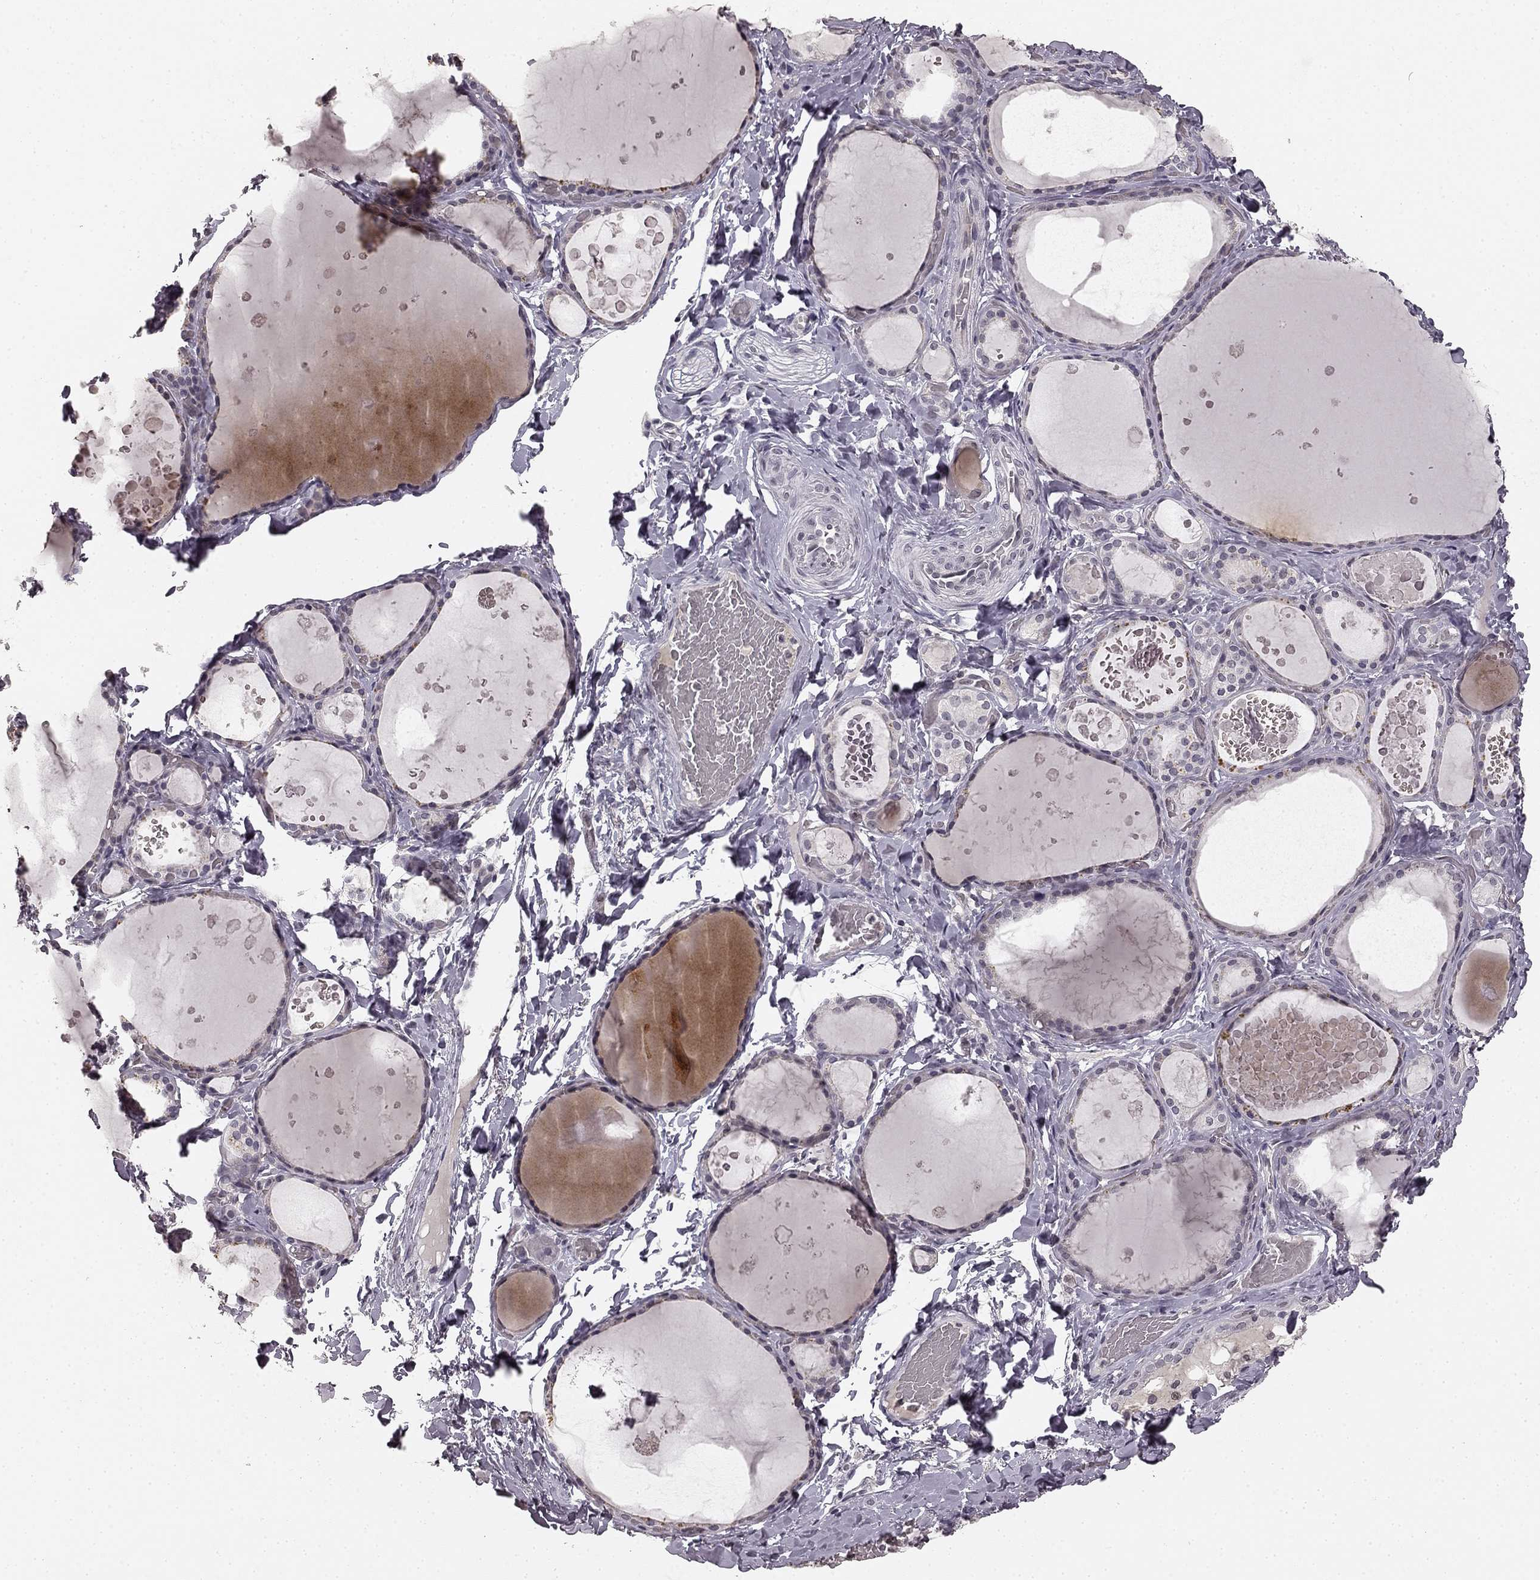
{"staining": {"intensity": "negative", "quantity": "none", "location": "none"}, "tissue": "thyroid gland", "cell_type": "Glandular cells", "image_type": "normal", "snomed": [{"axis": "morphology", "description": "Normal tissue, NOS"}, {"axis": "topography", "description": "Thyroid gland"}], "caption": "This is a micrograph of immunohistochemistry staining of normal thyroid gland, which shows no positivity in glandular cells.", "gene": "HCN4", "patient": {"sex": "female", "age": 56}}